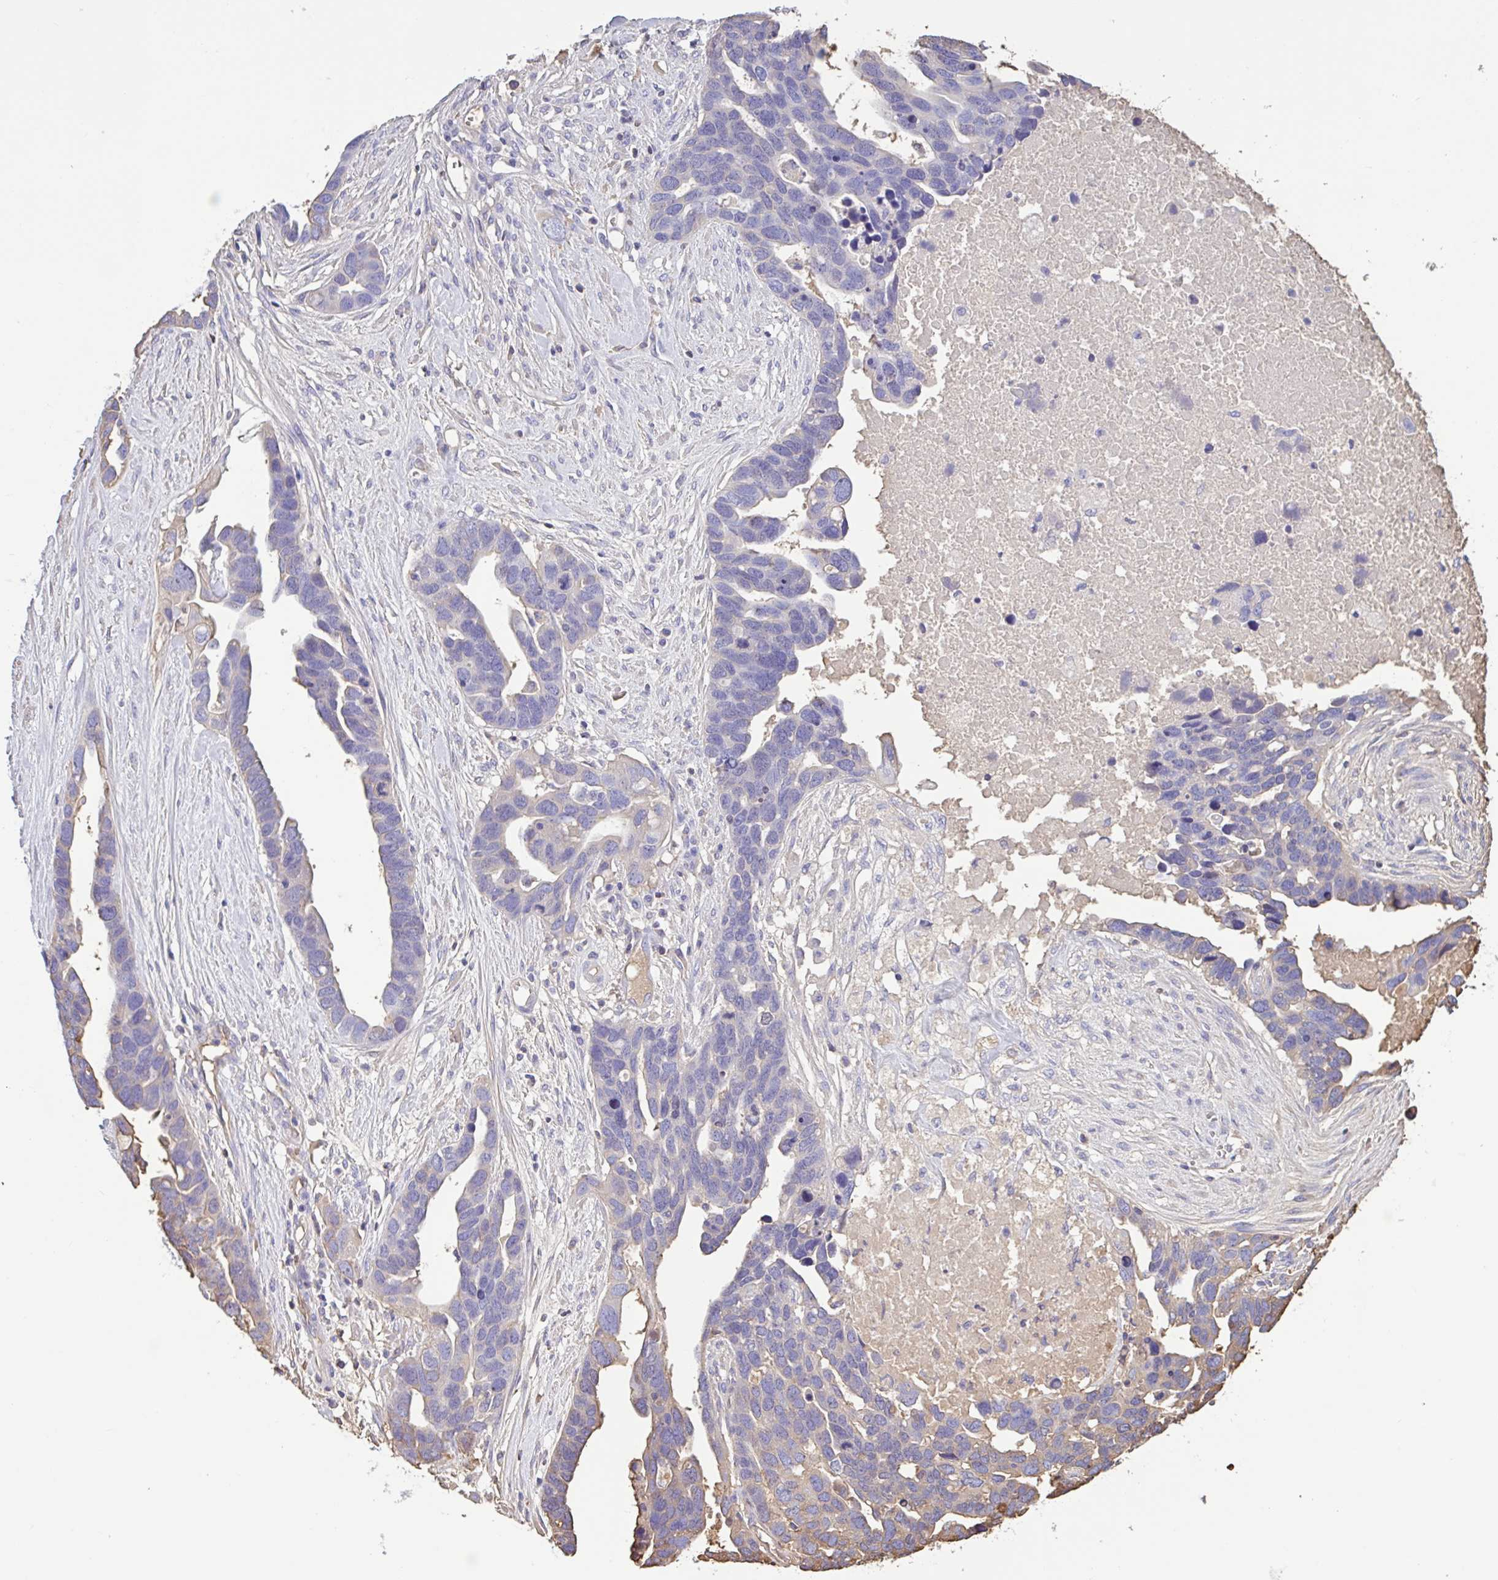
{"staining": {"intensity": "weak", "quantity": "<25%", "location": "cytoplasmic/membranous"}, "tissue": "ovarian cancer", "cell_type": "Tumor cells", "image_type": "cancer", "snomed": [{"axis": "morphology", "description": "Cystadenocarcinoma, serous, NOS"}, {"axis": "topography", "description": "Ovary"}], "caption": "This is a histopathology image of immunohistochemistry (IHC) staining of serous cystadenocarcinoma (ovarian), which shows no staining in tumor cells.", "gene": "LARGE2", "patient": {"sex": "female", "age": 54}}